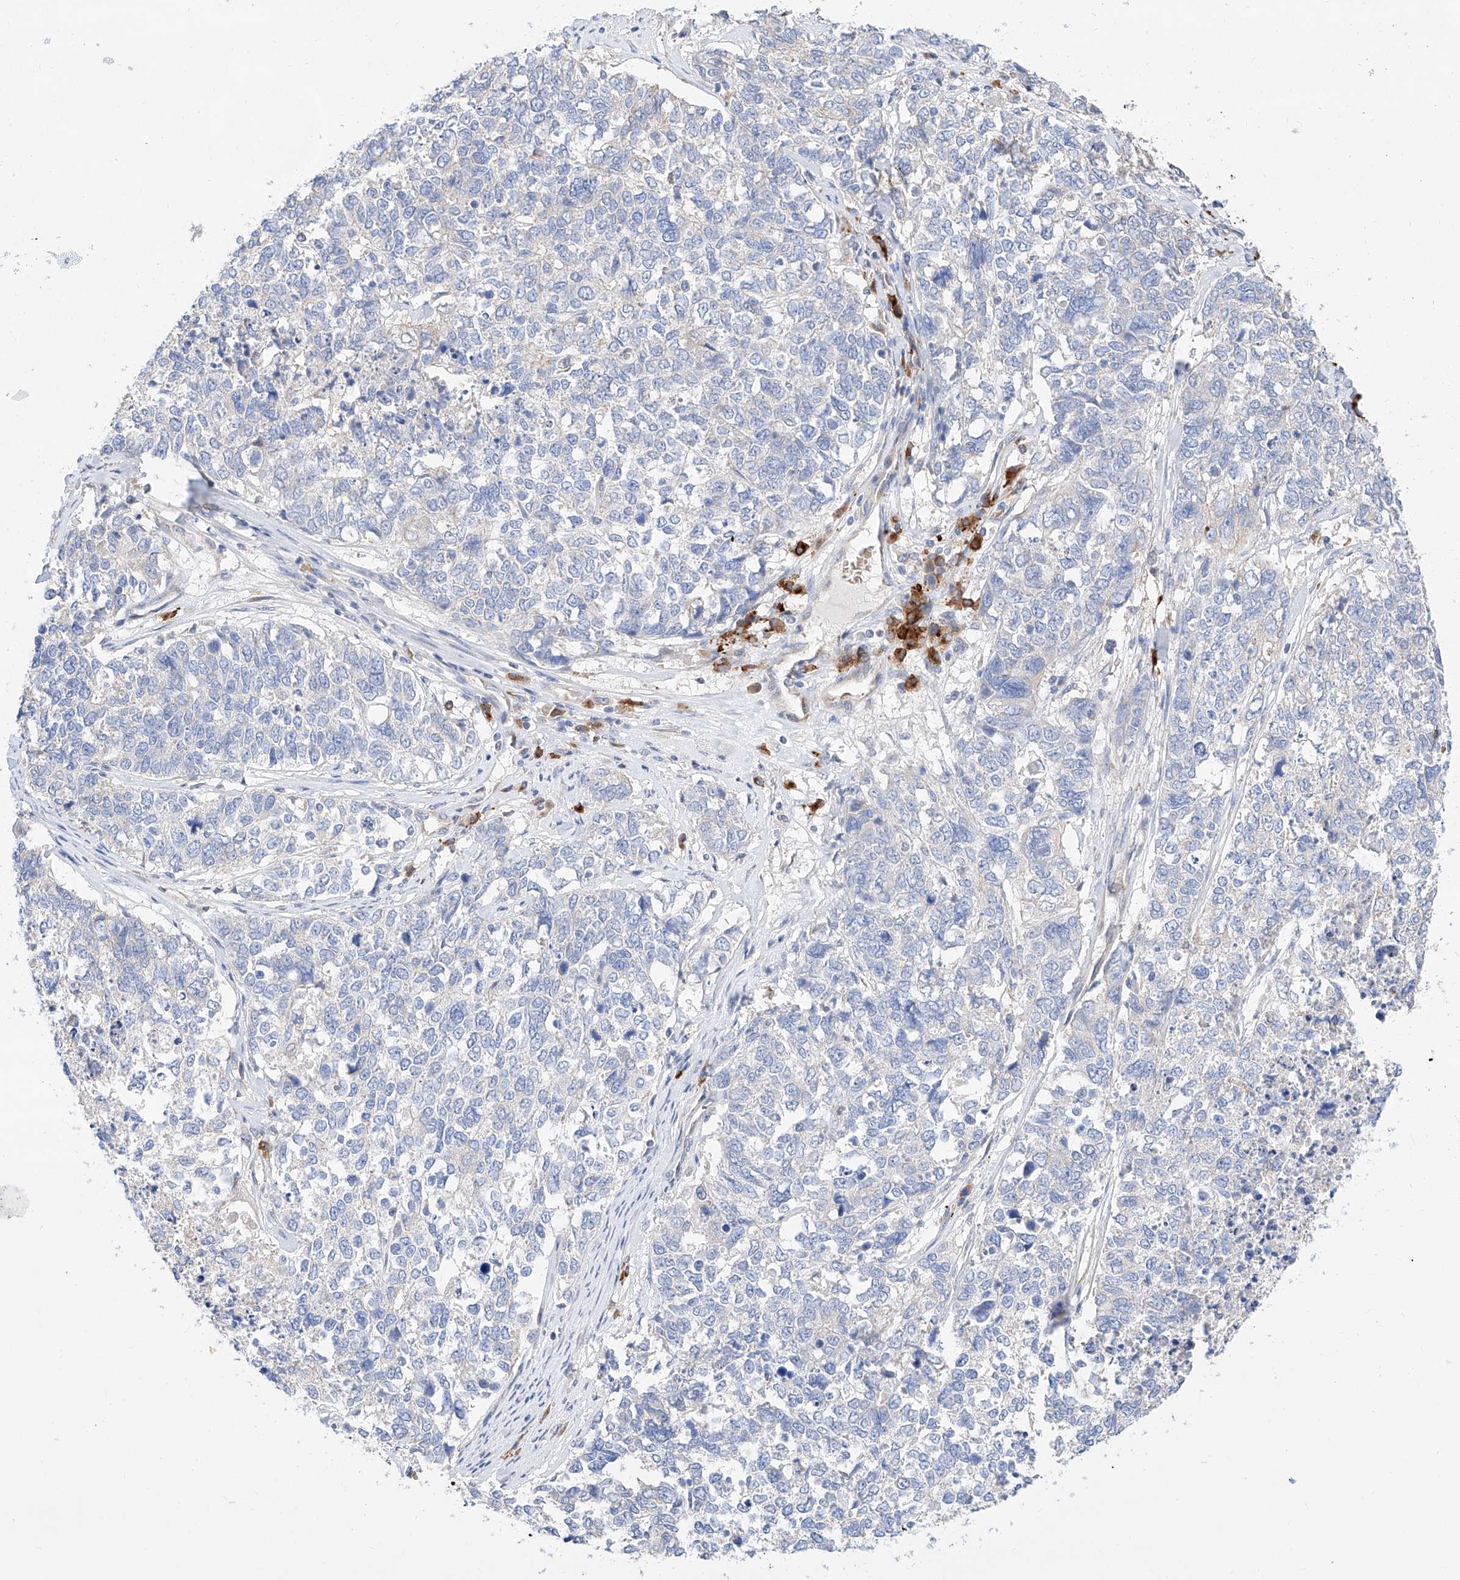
{"staining": {"intensity": "negative", "quantity": "none", "location": "none"}, "tissue": "cervical cancer", "cell_type": "Tumor cells", "image_type": "cancer", "snomed": [{"axis": "morphology", "description": "Squamous cell carcinoma, NOS"}, {"axis": "topography", "description": "Cervix"}], "caption": "Immunohistochemistry (IHC) micrograph of neoplastic tissue: human squamous cell carcinoma (cervical) stained with DAB (3,3'-diaminobenzidine) reveals no significant protein positivity in tumor cells.", "gene": "GLMN", "patient": {"sex": "female", "age": 63}}